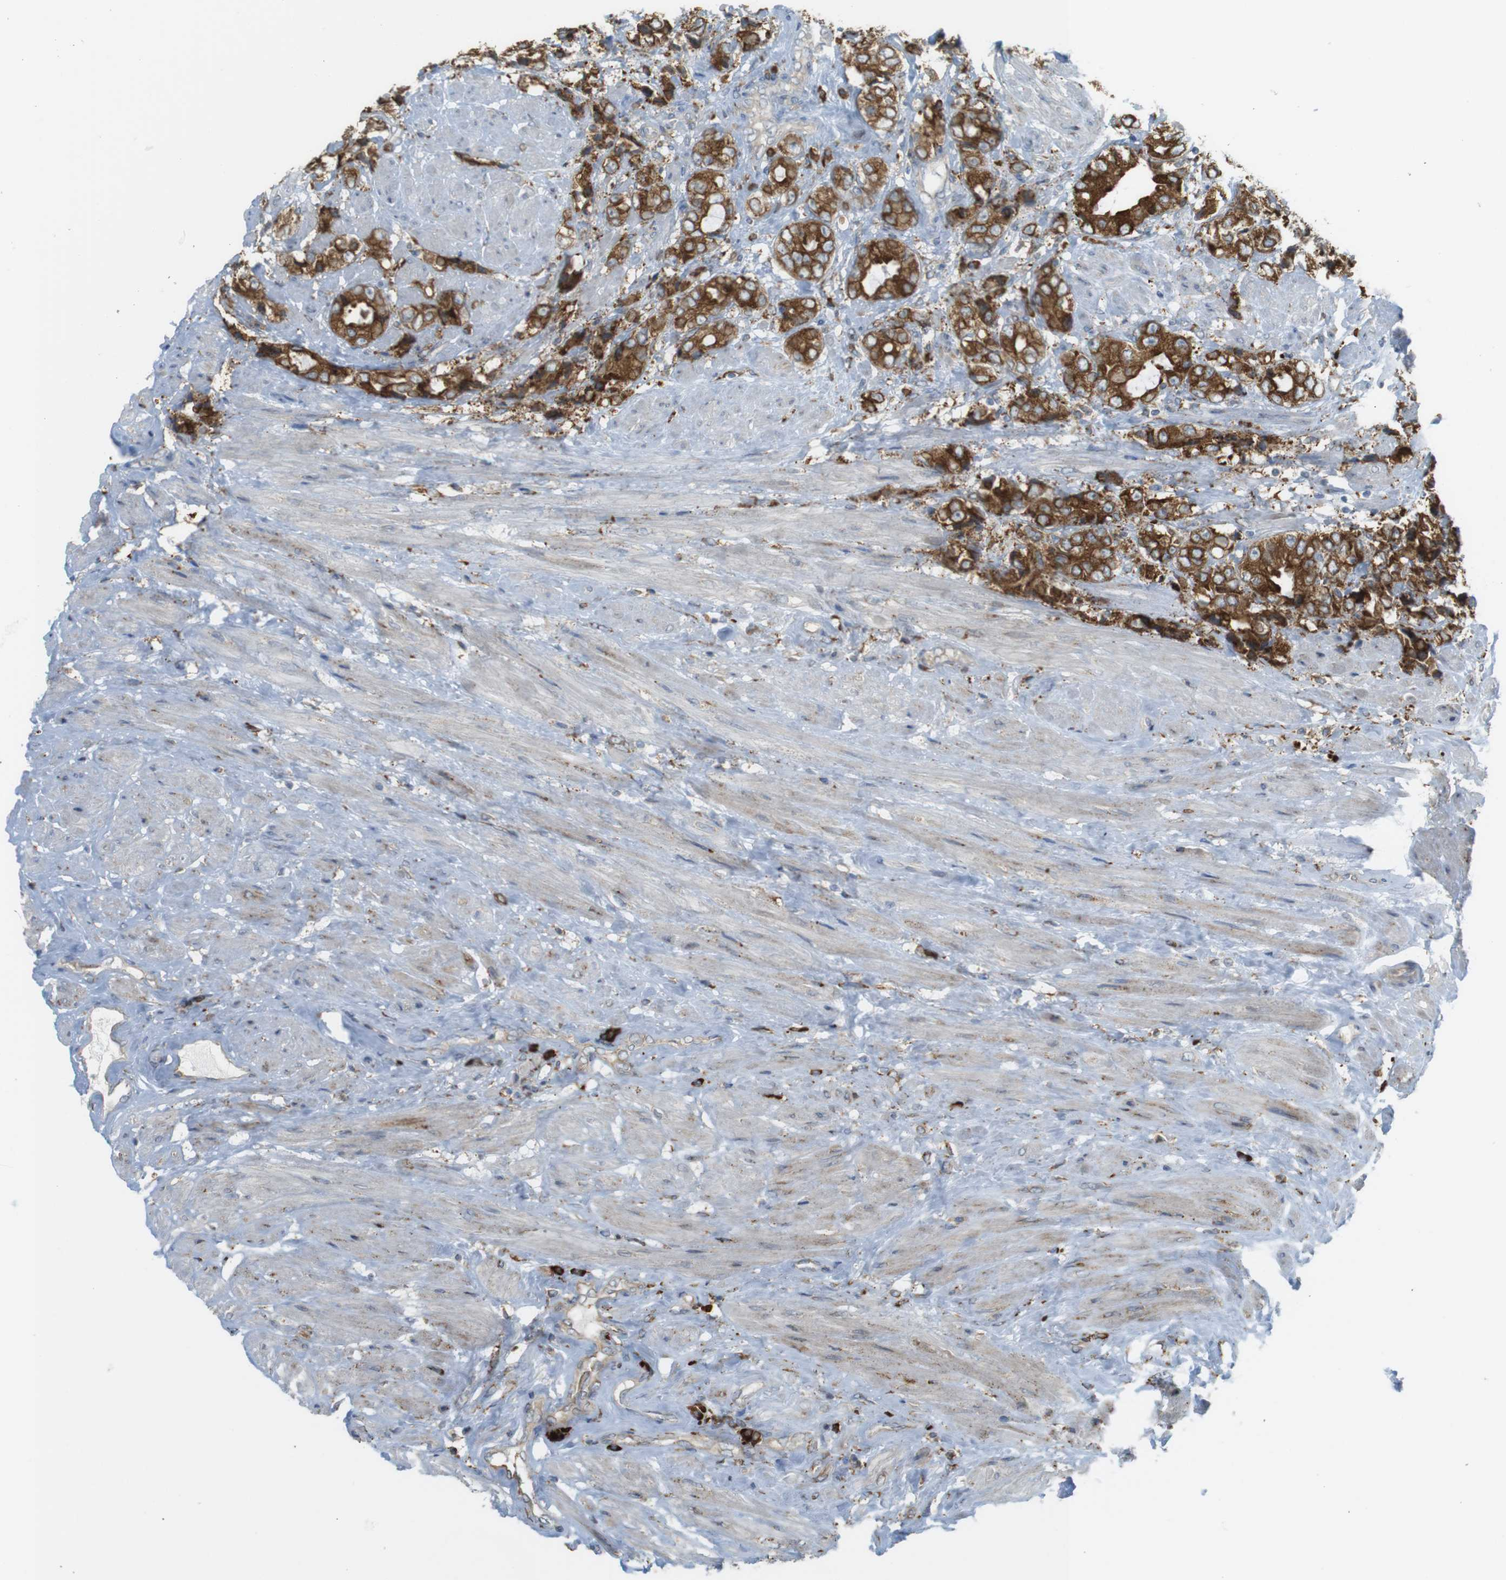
{"staining": {"intensity": "strong", "quantity": ">75%", "location": "cytoplasmic/membranous"}, "tissue": "prostate cancer", "cell_type": "Tumor cells", "image_type": "cancer", "snomed": [{"axis": "morphology", "description": "Adenocarcinoma, High grade"}, {"axis": "topography", "description": "Prostate"}], "caption": "Tumor cells reveal high levels of strong cytoplasmic/membranous positivity in approximately >75% of cells in prostate cancer (adenocarcinoma (high-grade)).", "gene": "MBOAT2", "patient": {"sex": "male", "age": 61}}